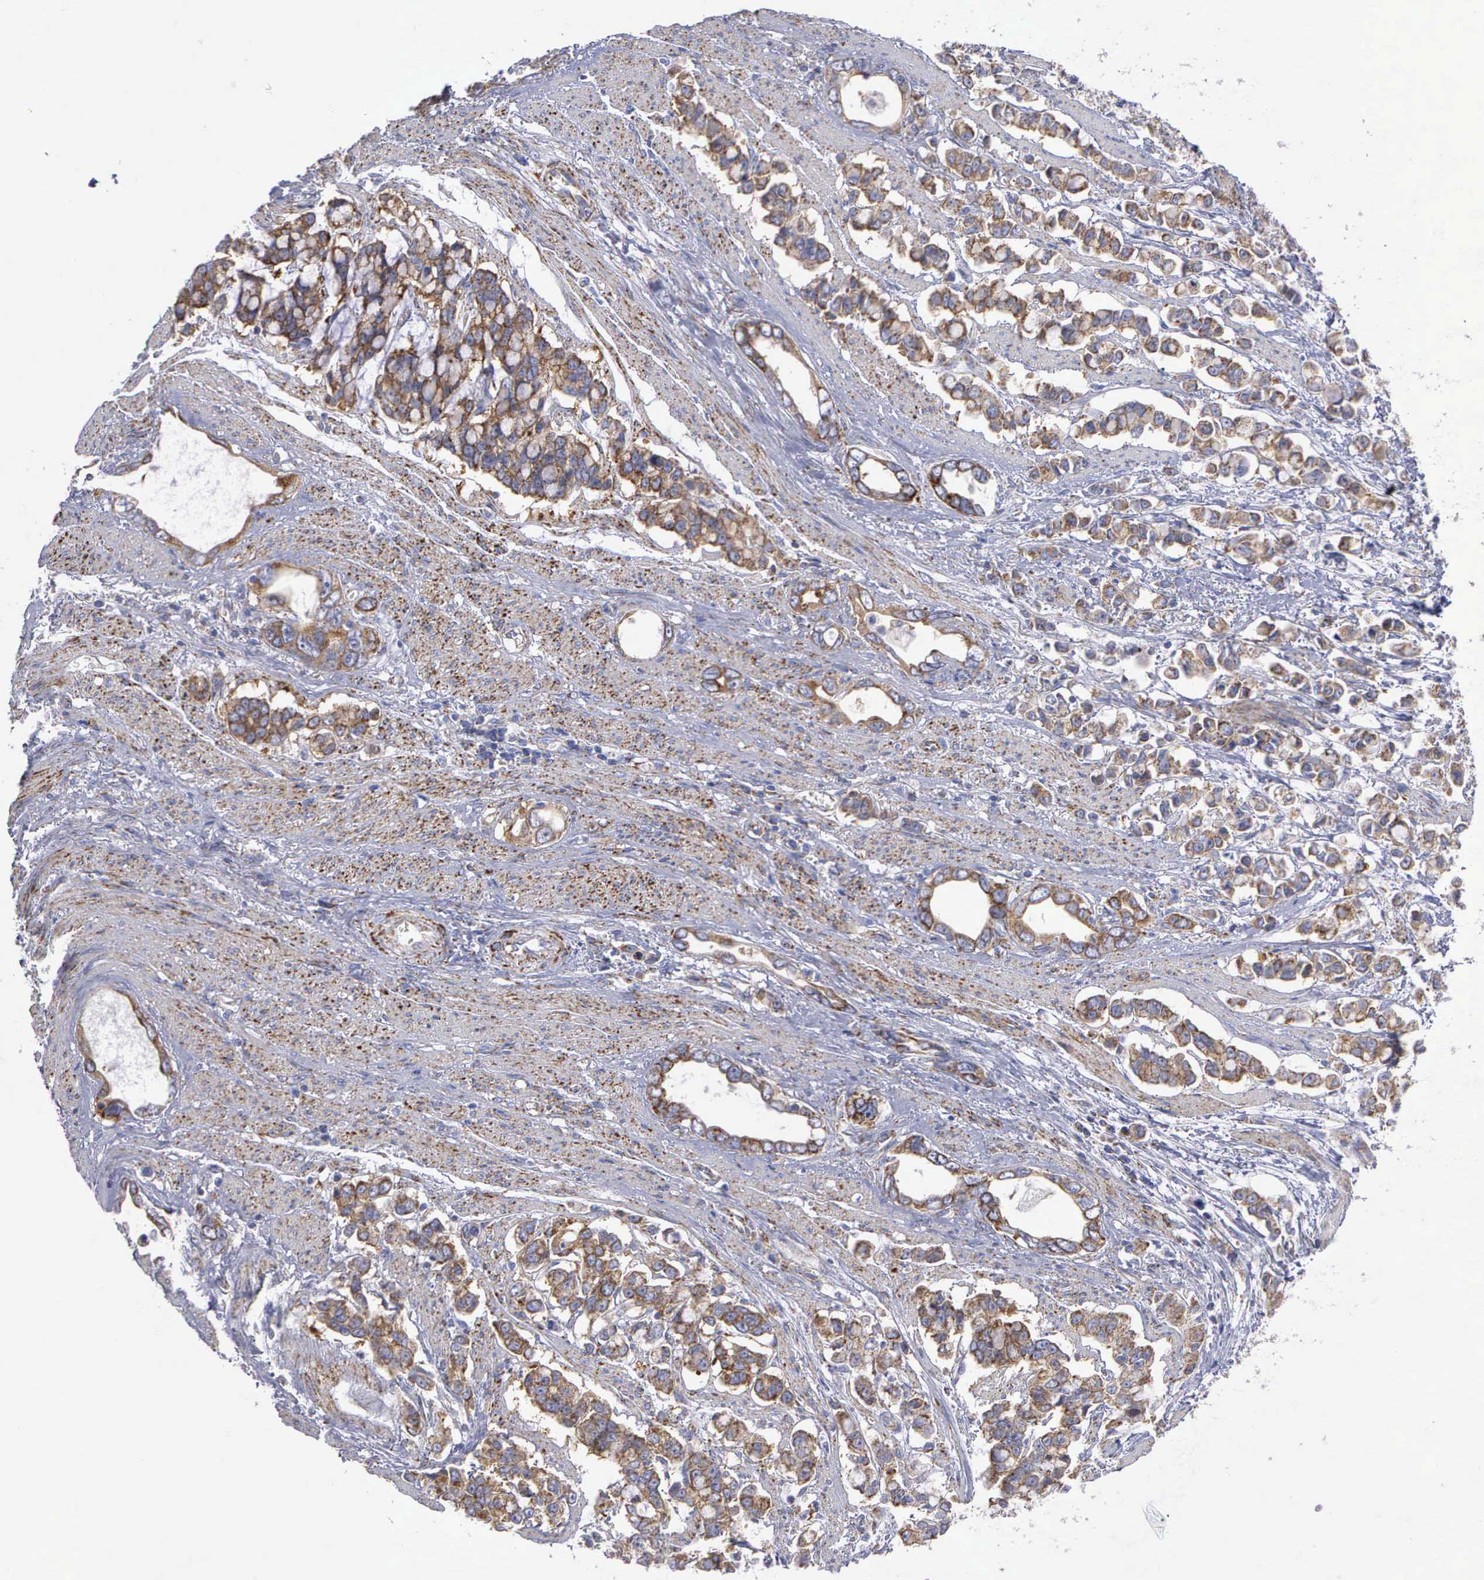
{"staining": {"intensity": "moderate", "quantity": ">75%", "location": "cytoplasmic/membranous"}, "tissue": "stomach cancer", "cell_type": "Tumor cells", "image_type": "cancer", "snomed": [{"axis": "morphology", "description": "Adenocarcinoma, NOS"}, {"axis": "topography", "description": "Stomach"}], "caption": "Immunohistochemistry photomicrograph of human stomach cancer (adenocarcinoma) stained for a protein (brown), which displays medium levels of moderate cytoplasmic/membranous expression in about >75% of tumor cells.", "gene": "APOOL", "patient": {"sex": "male", "age": 78}}